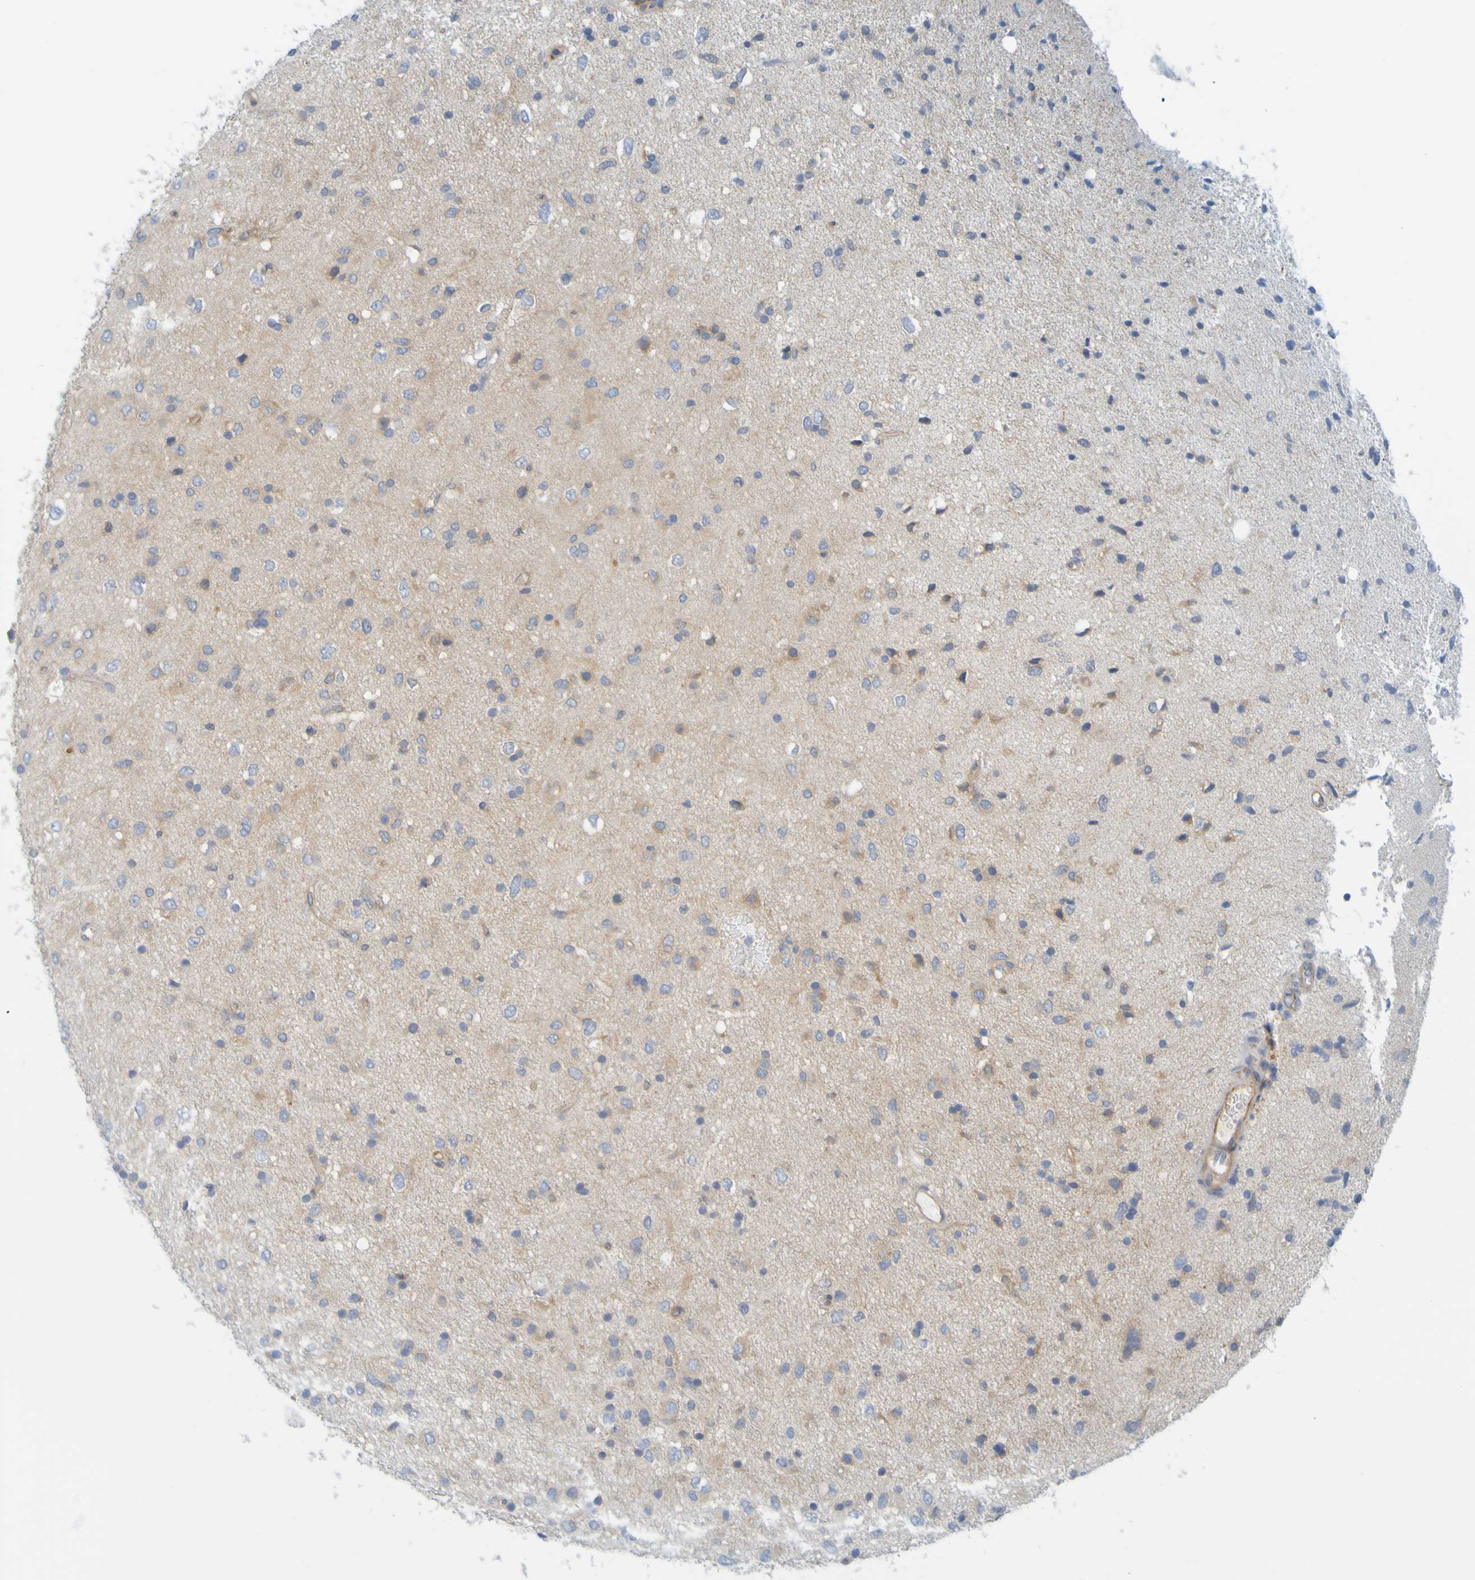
{"staining": {"intensity": "weak", "quantity": "<25%", "location": "cytoplasmic/membranous"}, "tissue": "glioma", "cell_type": "Tumor cells", "image_type": "cancer", "snomed": [{"axis": "morphology", "description": "Glioma, malignant, Low grade"}, {"axis": "topography", "description": "Brain"}], "caption": "A photomicrograph of human low-grade glioma (malignant) is negative for staining in tumor cells.", "gene": "APPL1", "patient": {"sex": "male", "age": 77}}